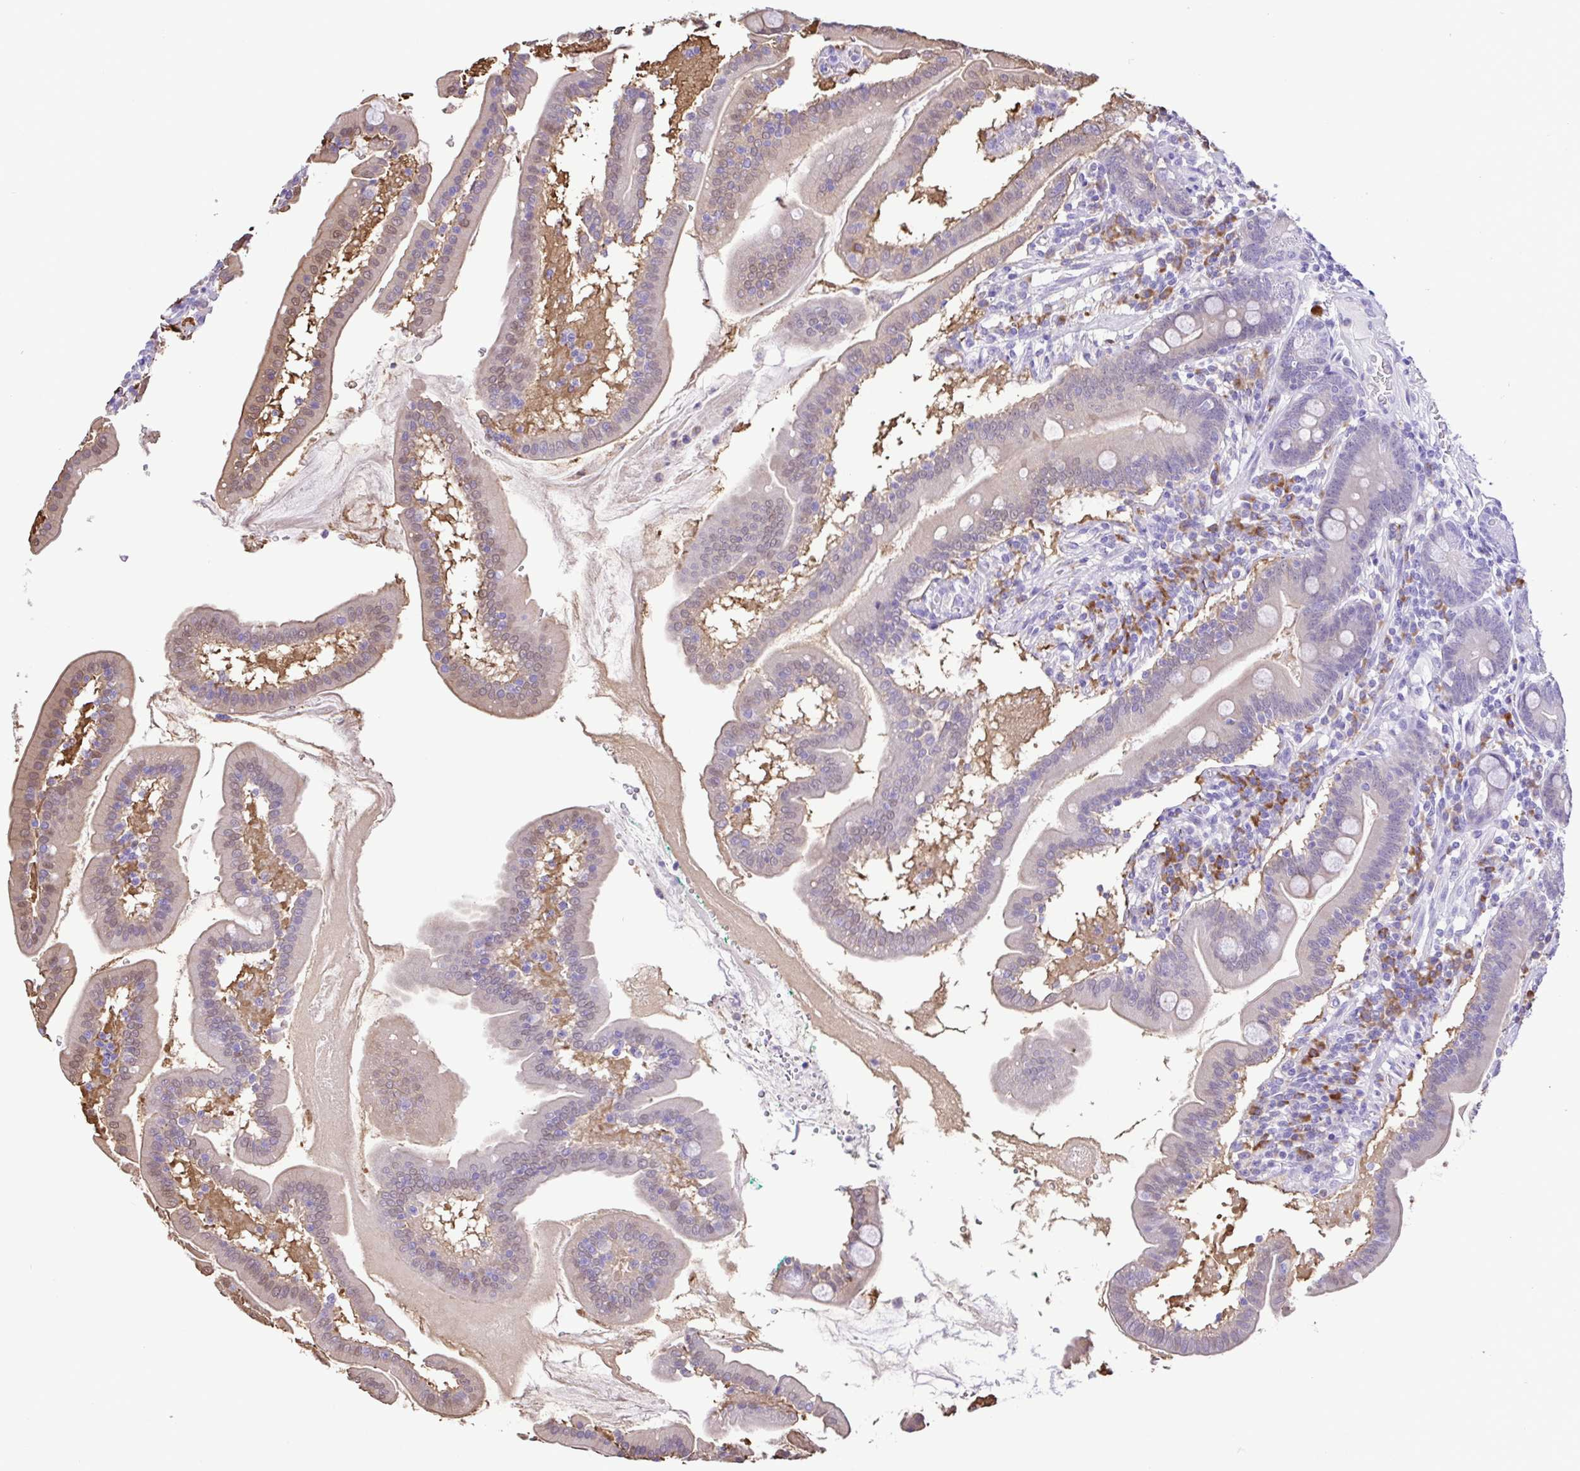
{"staining": {"intensity": "weak", "quantity": "<25%", "location": "cytoplasmic/membranous"}, "tissue": "duodenum", "cell_type": "Glandular cells", "image_type": "normal", "snomed": [{"axis": "morphology", "description": "Normal tissue, NOS"}, {"axis": "topography", "description": "Duodenum"}], "caption": "Histopathology image shows no protein expression in glandular cells of unremarkable duodenum. (Stains: DAB (3,3'-diaminobenzidine) immunohistochemistry (IHC) with hematoxylin counter stain, Microscopy: brightfield microscopy at high magnification).", "gene": "GPR17", "patient": {"sex": "female", "age": 67}}